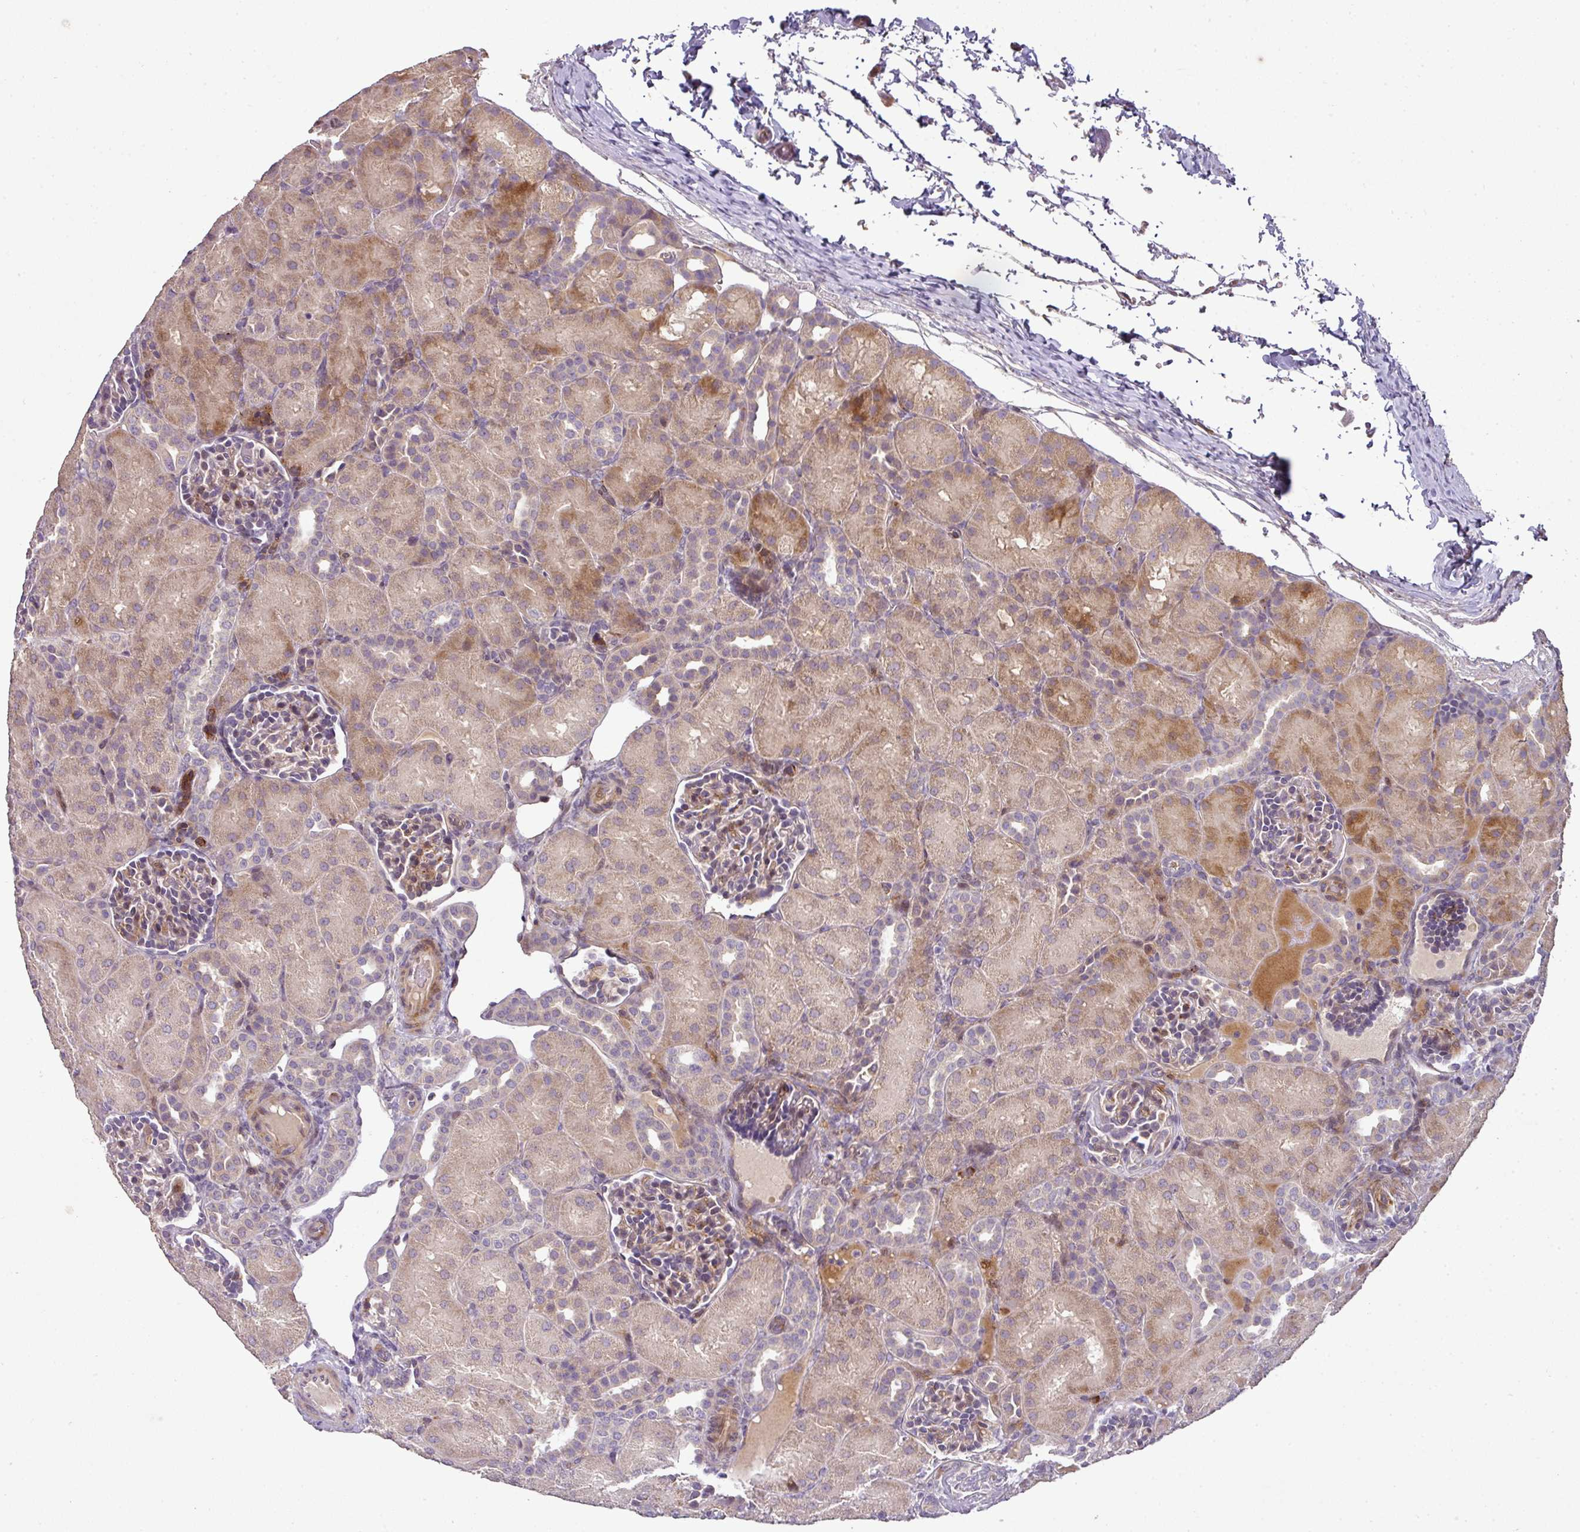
{"staining": {"intensity": "weak", "quantity": "25%-75%", "location": "cytoplasmic/membranous"}, "tissue": "kidney", "cell_type": "Cells in glomeruli", "image_type": "normal", "snomed": [{"axis": "morphology", "description": "Normal tissue, NOS"}, {"axis": "topography", "description": "Kidney"}], "caption": "Cells in glomeruli reveal low levels of weak cytoplasmic/membranous staining in approximately 25%-75% of cells in unremarkable human kidney. (DAB = brown stain, brightfield microscopy at high magnification).", "gene": "SPCS3", "patient": {"sex": "male", "age": 1}}